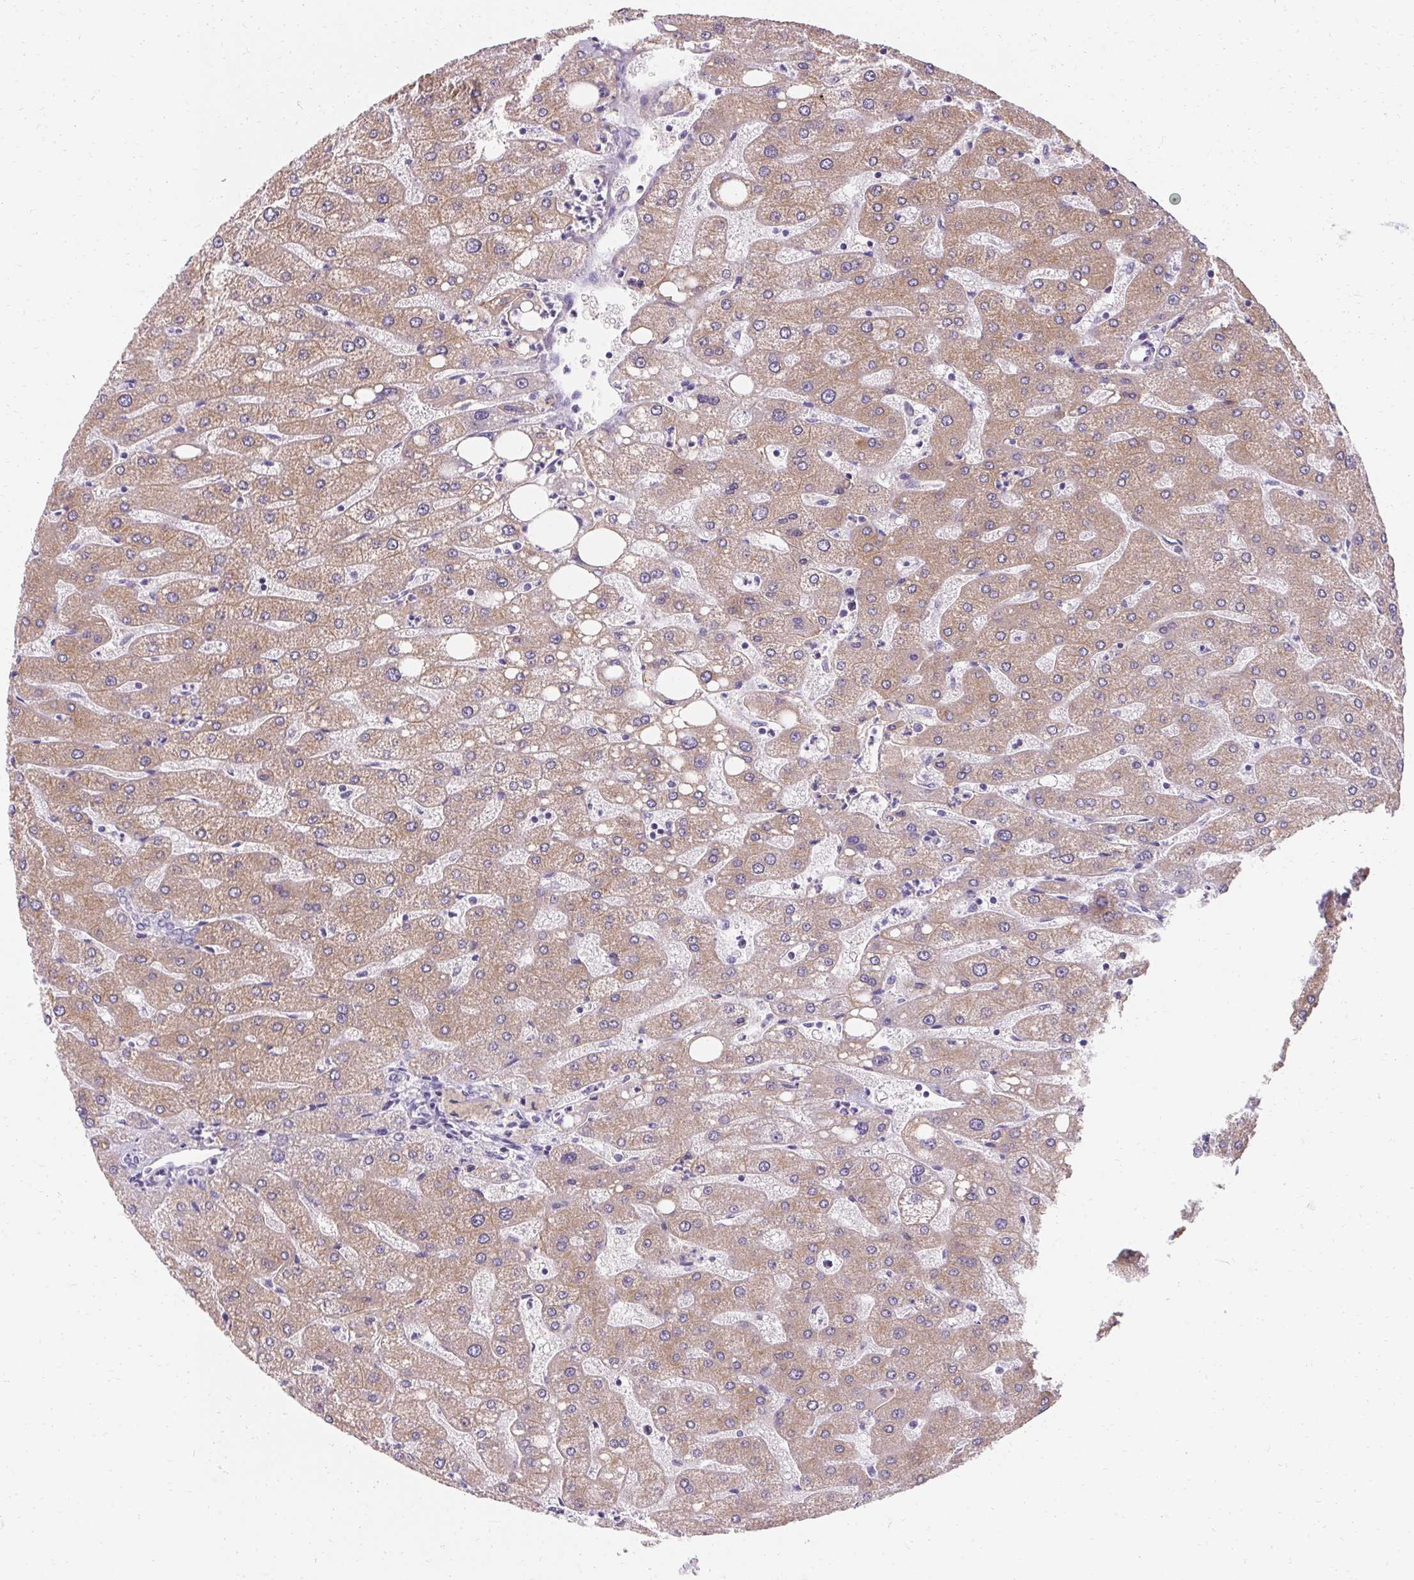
{"staining": {"intensity": "negative", "quantity": "none", "location": "none"}, "tissue": "liver", "cell_type": "Cholangiocytes", "image_type": "normal", "snomed": [{"axis": "morphology", "description": "Normal tissue, NOS"}, {"axis": "topography", "description": "Liver"}], "caption": "DAB (3,3'-diaminobenzidine) immunohistochemical staining of unremarkable human liver reveals no significant positivity in cholangiocytes.", "gene": "ASGR2", "patient": {"sex": "male", "age": 67}}